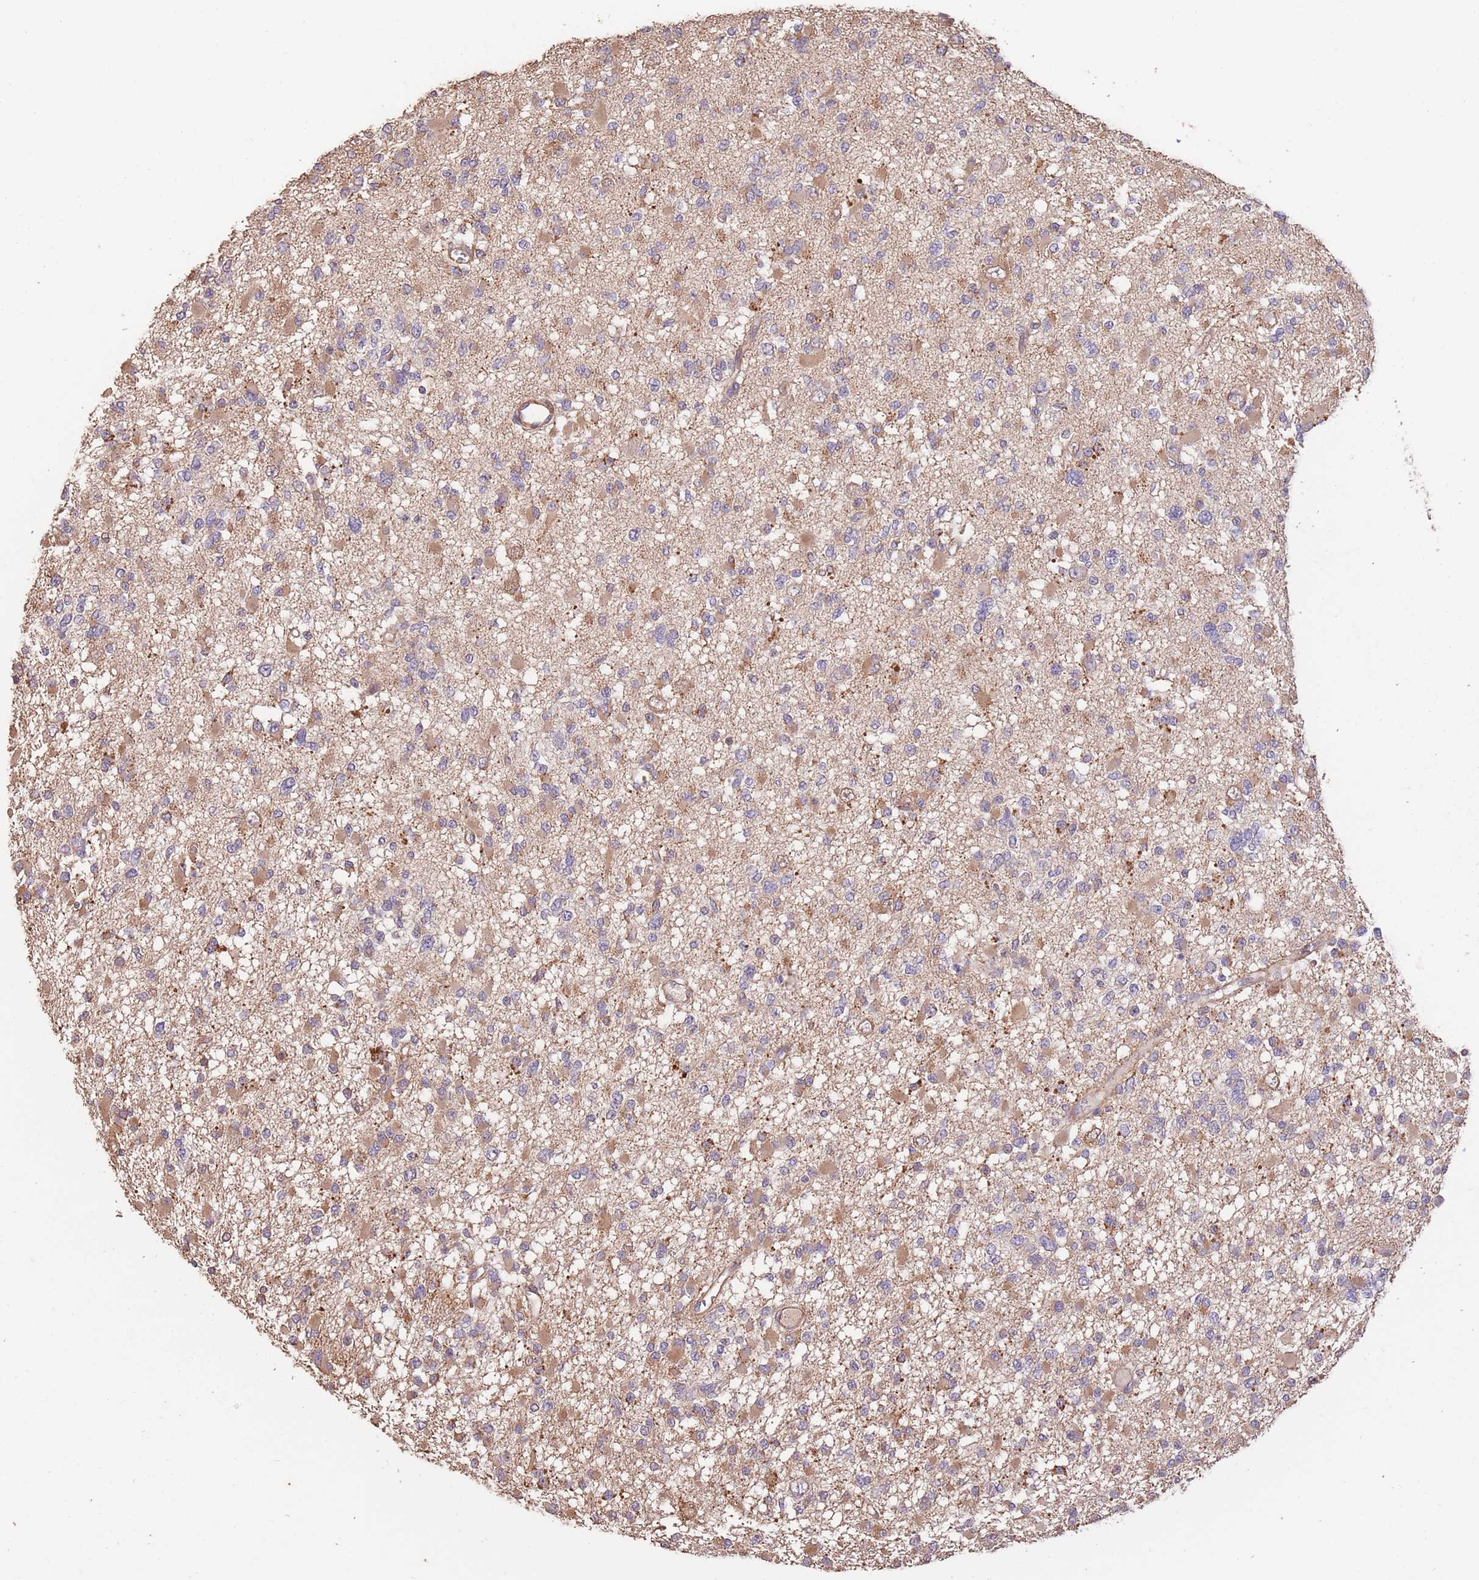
{"staining": {"intensity": "weak", "quantity": "25%-75%", "location": "cytoplasmic/membranous"}, "tissue": "glioma", "cell_type": "Tumor cells", "image_type": "cancer", "snomed": [{"axis": "morphology", "description": "Glioma, malignant, Low grade"}, {"axis": "topography", "description": "Brain"}], "caption": "Human glioma stained with a brown dye reveals weak cytoplasmic/membranous positive positivity in approximately 25%-75% of tumor cells.", "gene": "NLRC4", "patient": {"sex": "female", "age": 22}}